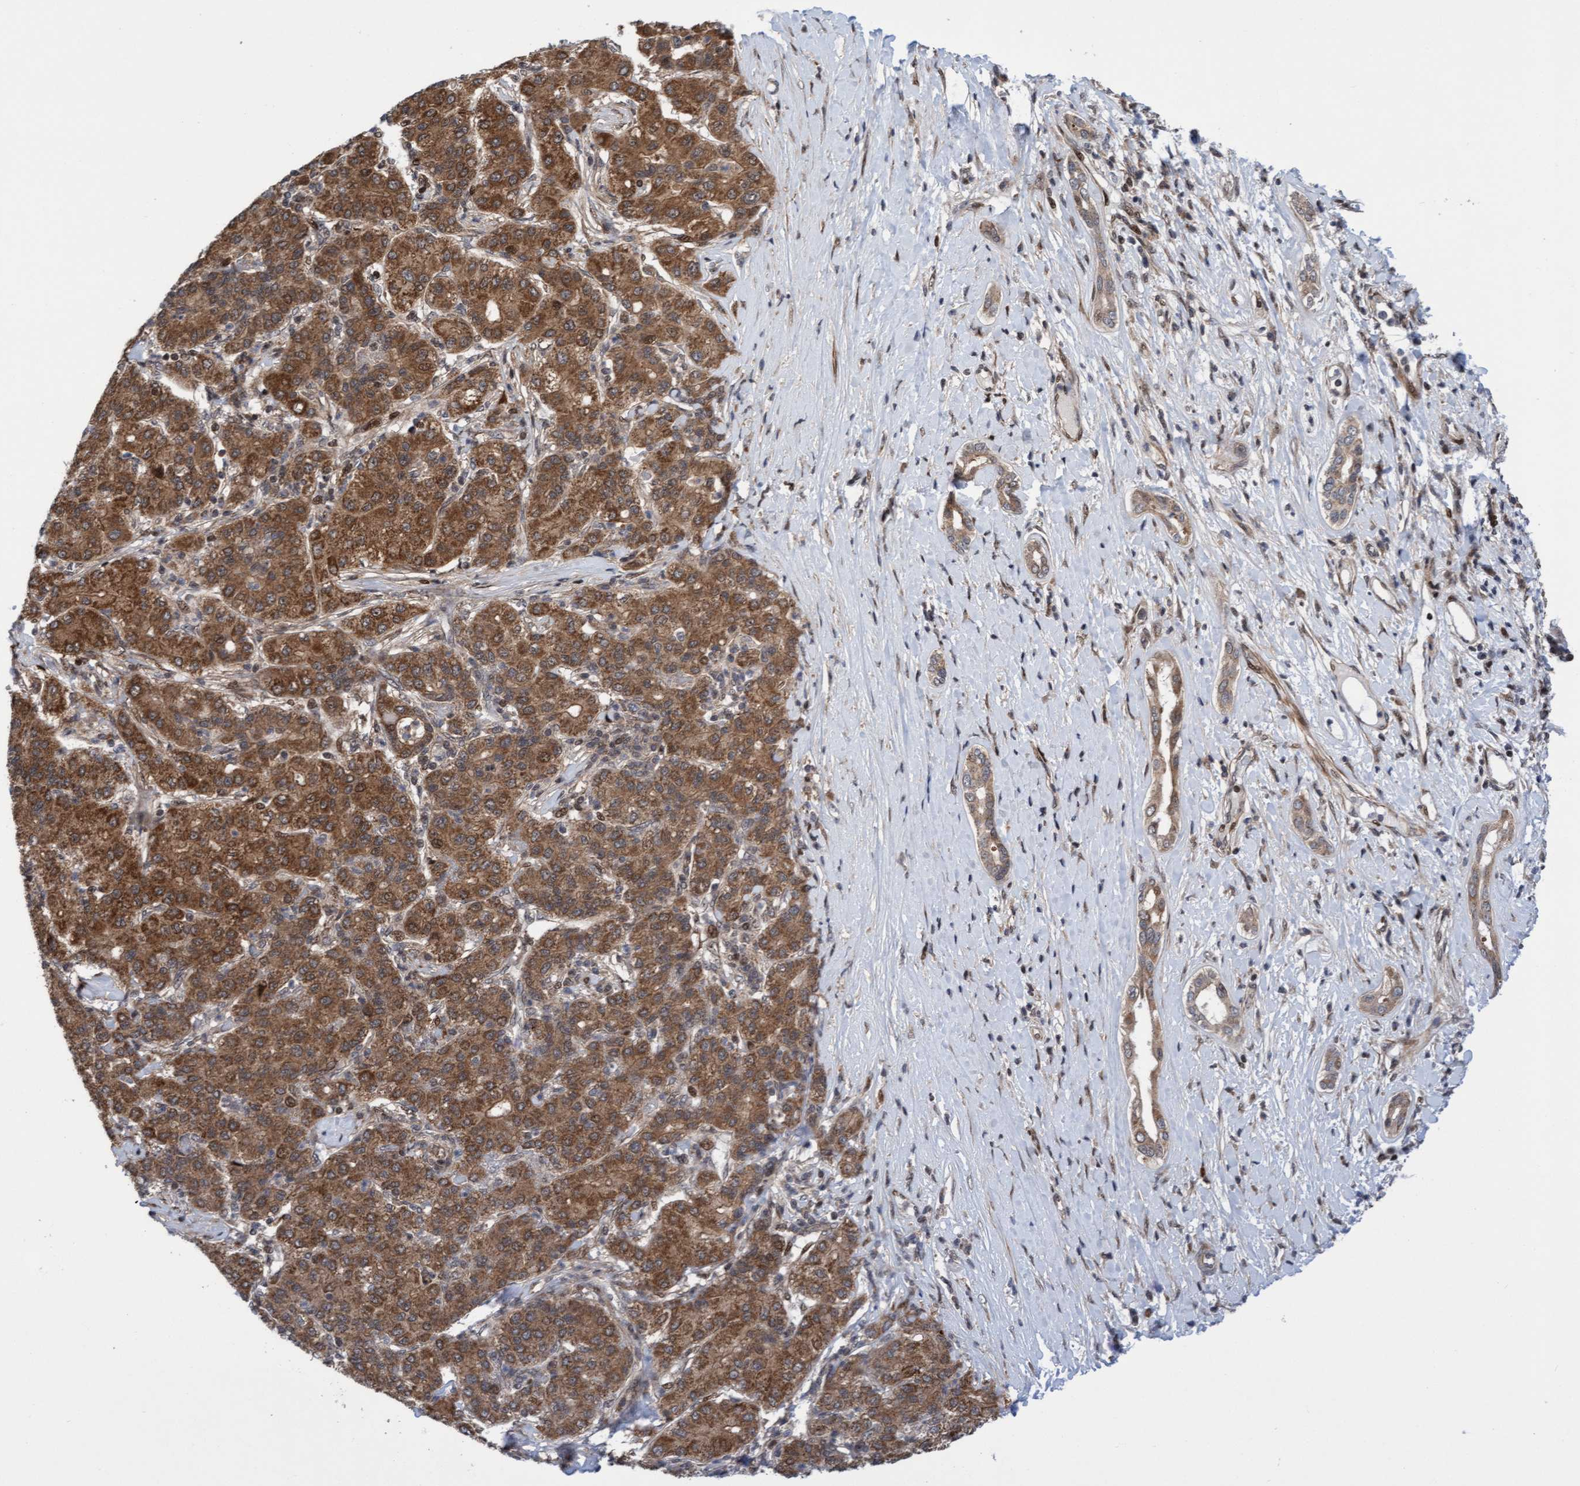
{"staining": {"intensity": "moderate", "quantity": ">75%", "location": "cytoplasmic/membranous"}, "tissue": "liver cancer", "cell_type": "Tumor cells", "image_type": "cancer", "snomed": [{"axis": "morphology", "description": "Carcinoma, Hepatocellular, NOS"}, {"axis": "topography", "description": "Liver"}], "caption": "A histopathology image showing moderate cytoplasmic/membranous expression in approximately >75% of tumor cells in liver hepatocellular carcinoma, as visualized by brown immunohistochemical staining.", "gene": "ITFG1", "patient": {"sex": "male", "age": 65}}